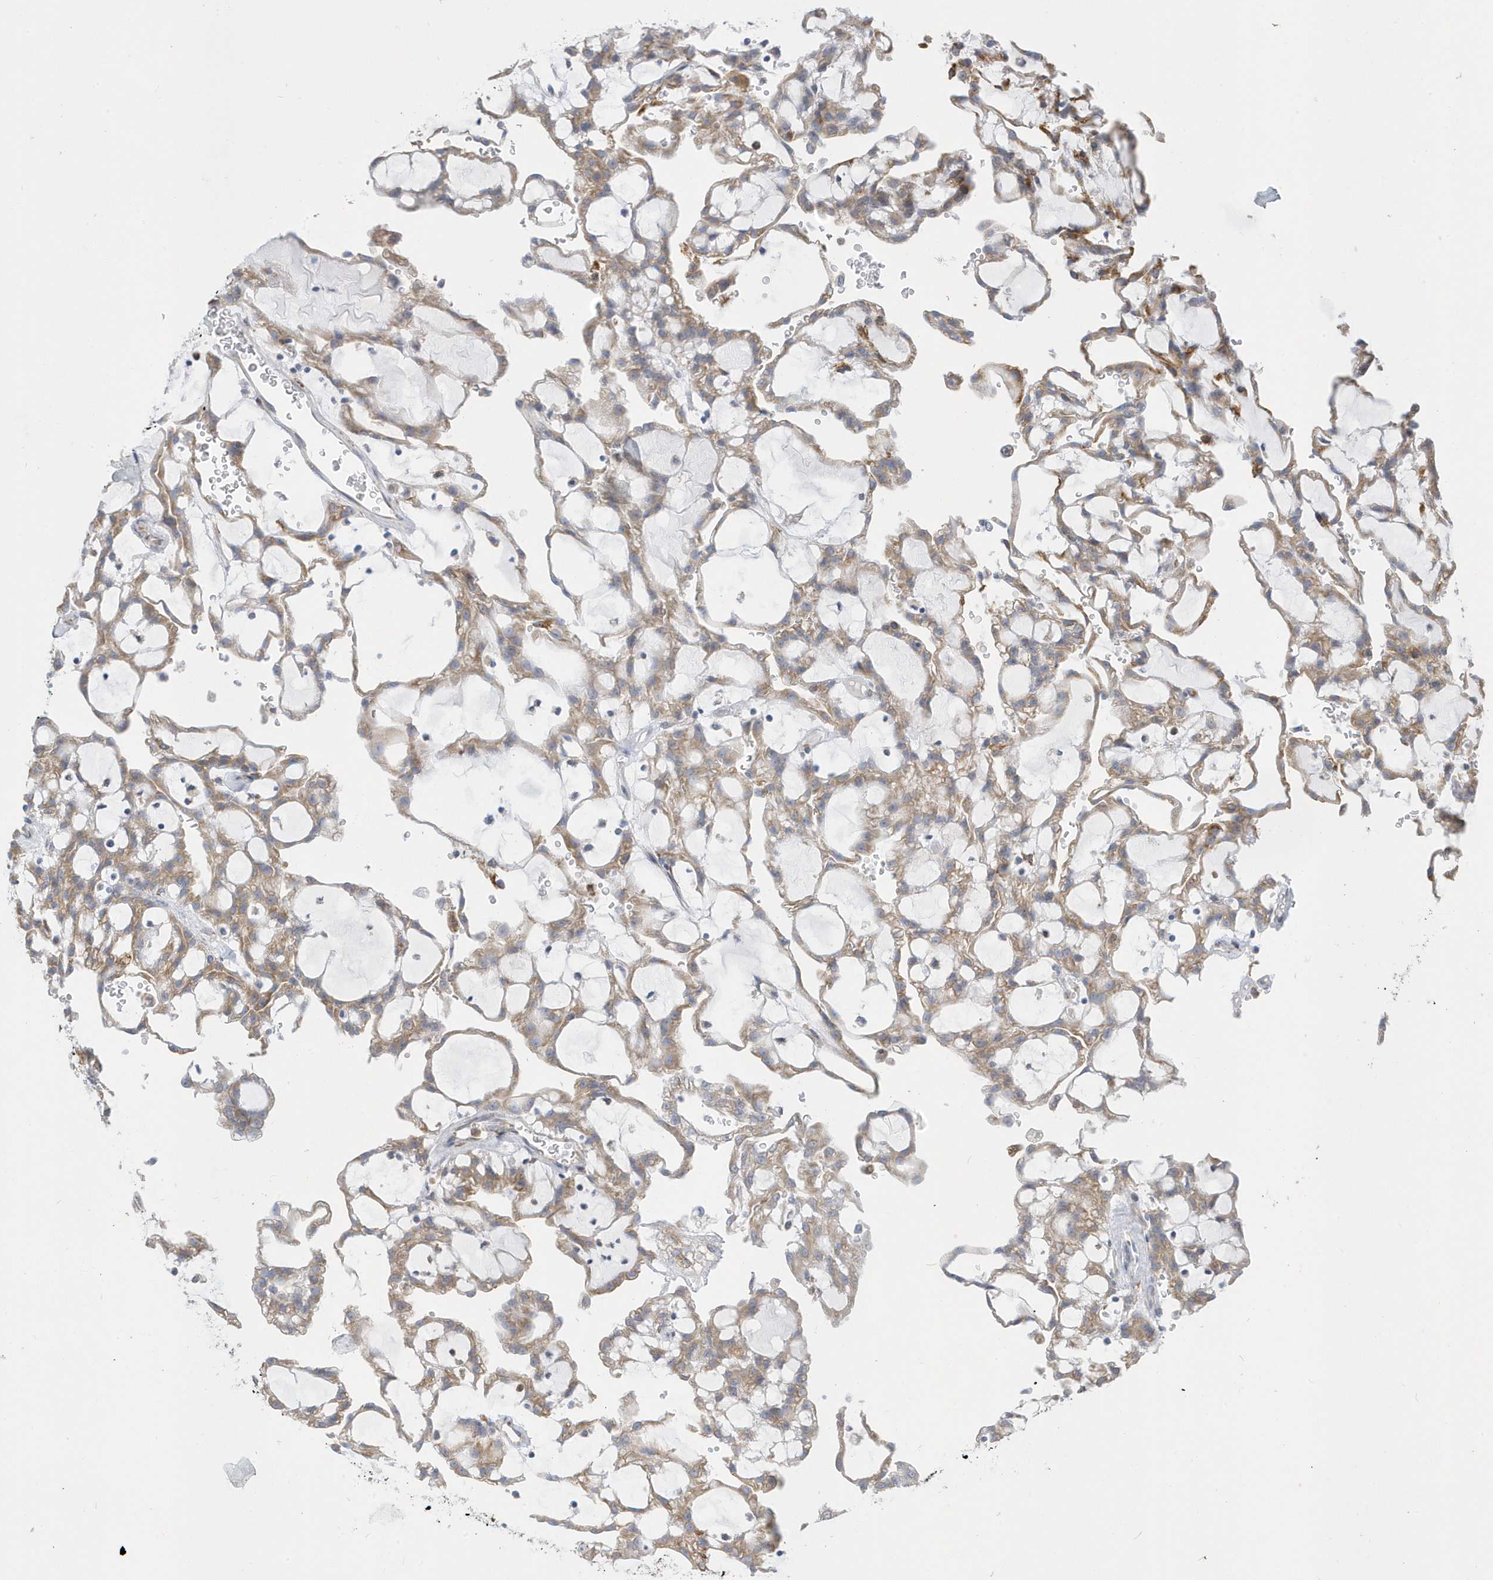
{"staining": {"intensity": "weak", "quantity": ">75%", "location": "cytoplasmic/membranous"}, "tissue": "renal cancer", "cell_type": "Tumor cells", "image_type": "cancer", "snomed": [{"axis": "morphology", "description": "Adenocarcinoma, NOS"}, {"axis": "topography", "description": "Kidney"}], "caption": "Immunohistochemical staining of human adenocarcinoma (renal) exhibits low levels of weak cytoplasmic/membranous protein expression in about >75% of tumor cells.", "gene": "DCAF1", "patient": {"sex": "male", "age": 63}}